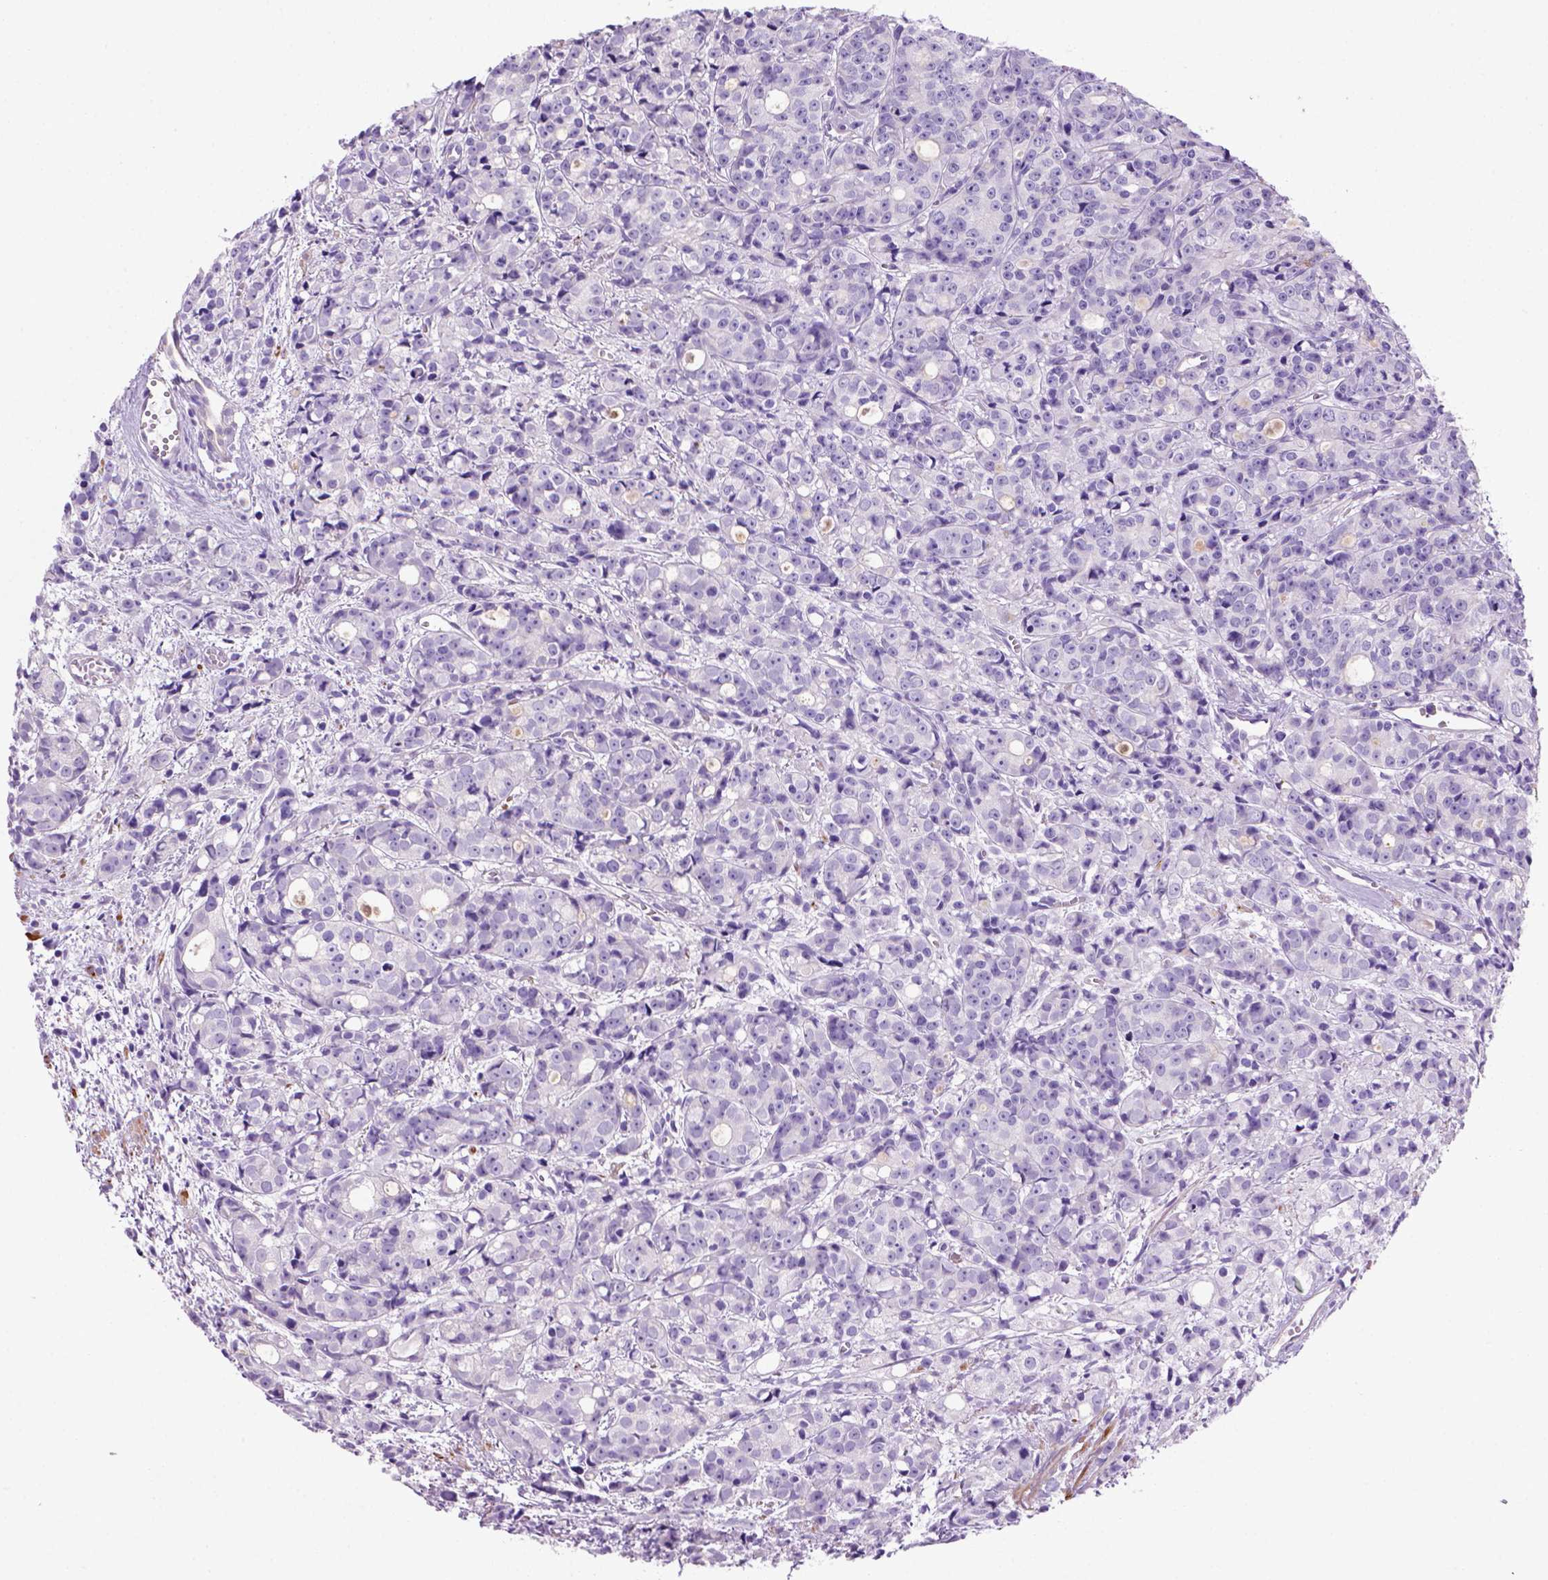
{"staining": {"intensity": "negative", "quantity": "none", "location": "none"}, "tissue": "prostate cancer", "cell_type": "Tumor cells", "image_type": "cancer", "snomed": [{"axis": "morphology", "description": "Adenocarcinoma, Medium grade"}, {"axis": "topography", "description": "Prostate"}], "caption": "DAB immunohistochemical staining of medium-grade adenocarcinoma (prostate) exhibits no significant staining in tumor cells.", "gene": "ARHGEF33", "patient": {"sex": "male", "age": 74}}